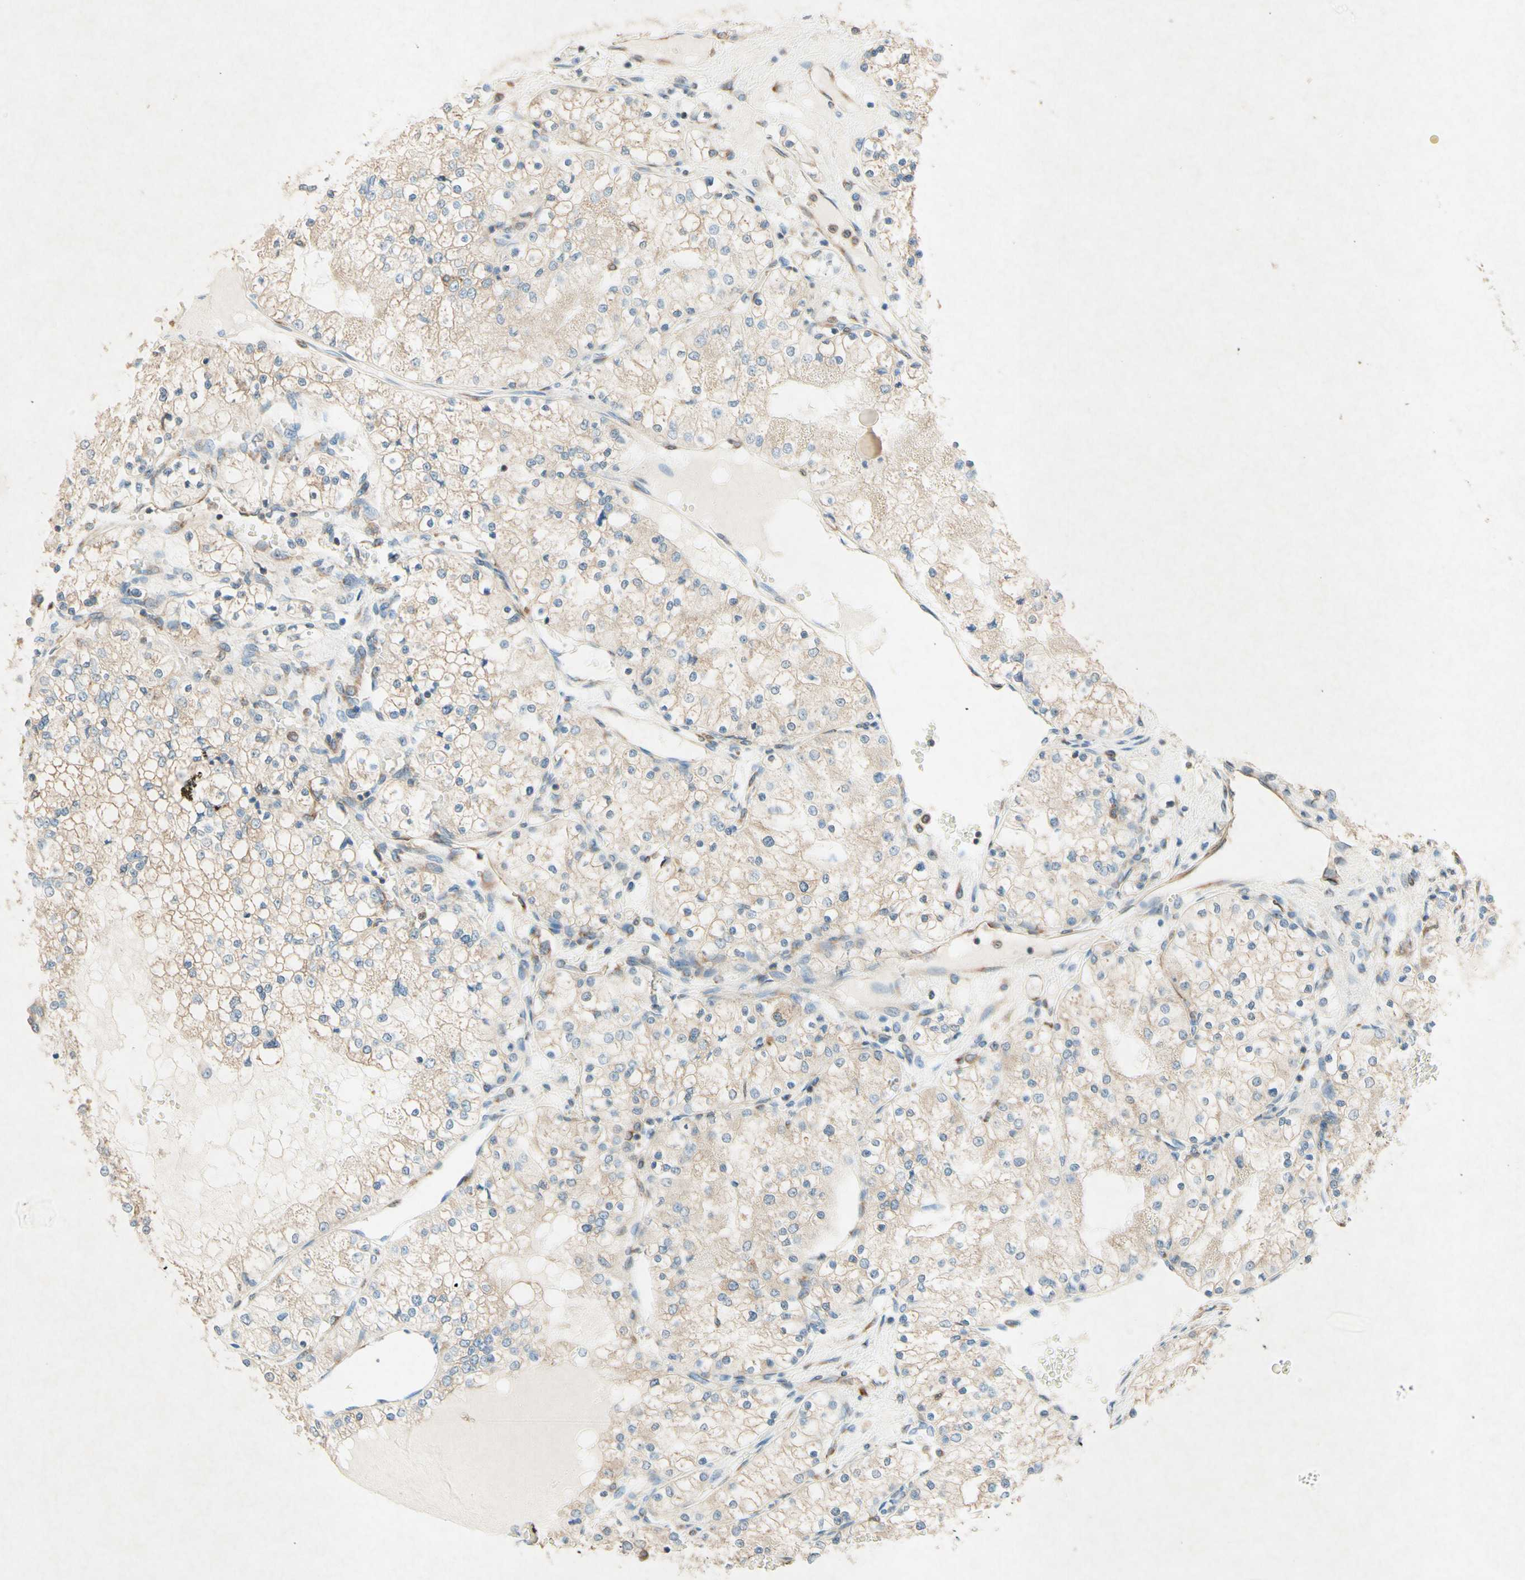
{"staining": {"intensity": "moderate", "quantity": "<25%", "location": "cytoplasmic/membranous"}, "tissue": "renal cancer", "cell_type": "Tumor cells", "image_type": "cancer", "snomed": [{"axis": "morphology", "description": "Adenocarcinoma, NOS"}, {"axis": "topography", "description": "Kidney"}], "caption": "A brown stain shows moderate cytoplasmic/membranous expression of a protein in adenocarcinoma (renal) tumor cells. (DAB (3,3'-diaminobenzidine) IHC with brightfield microscopy, high magnification).", "gene": "PABPC1", "patient": {"sex": "male", "age": 68}}